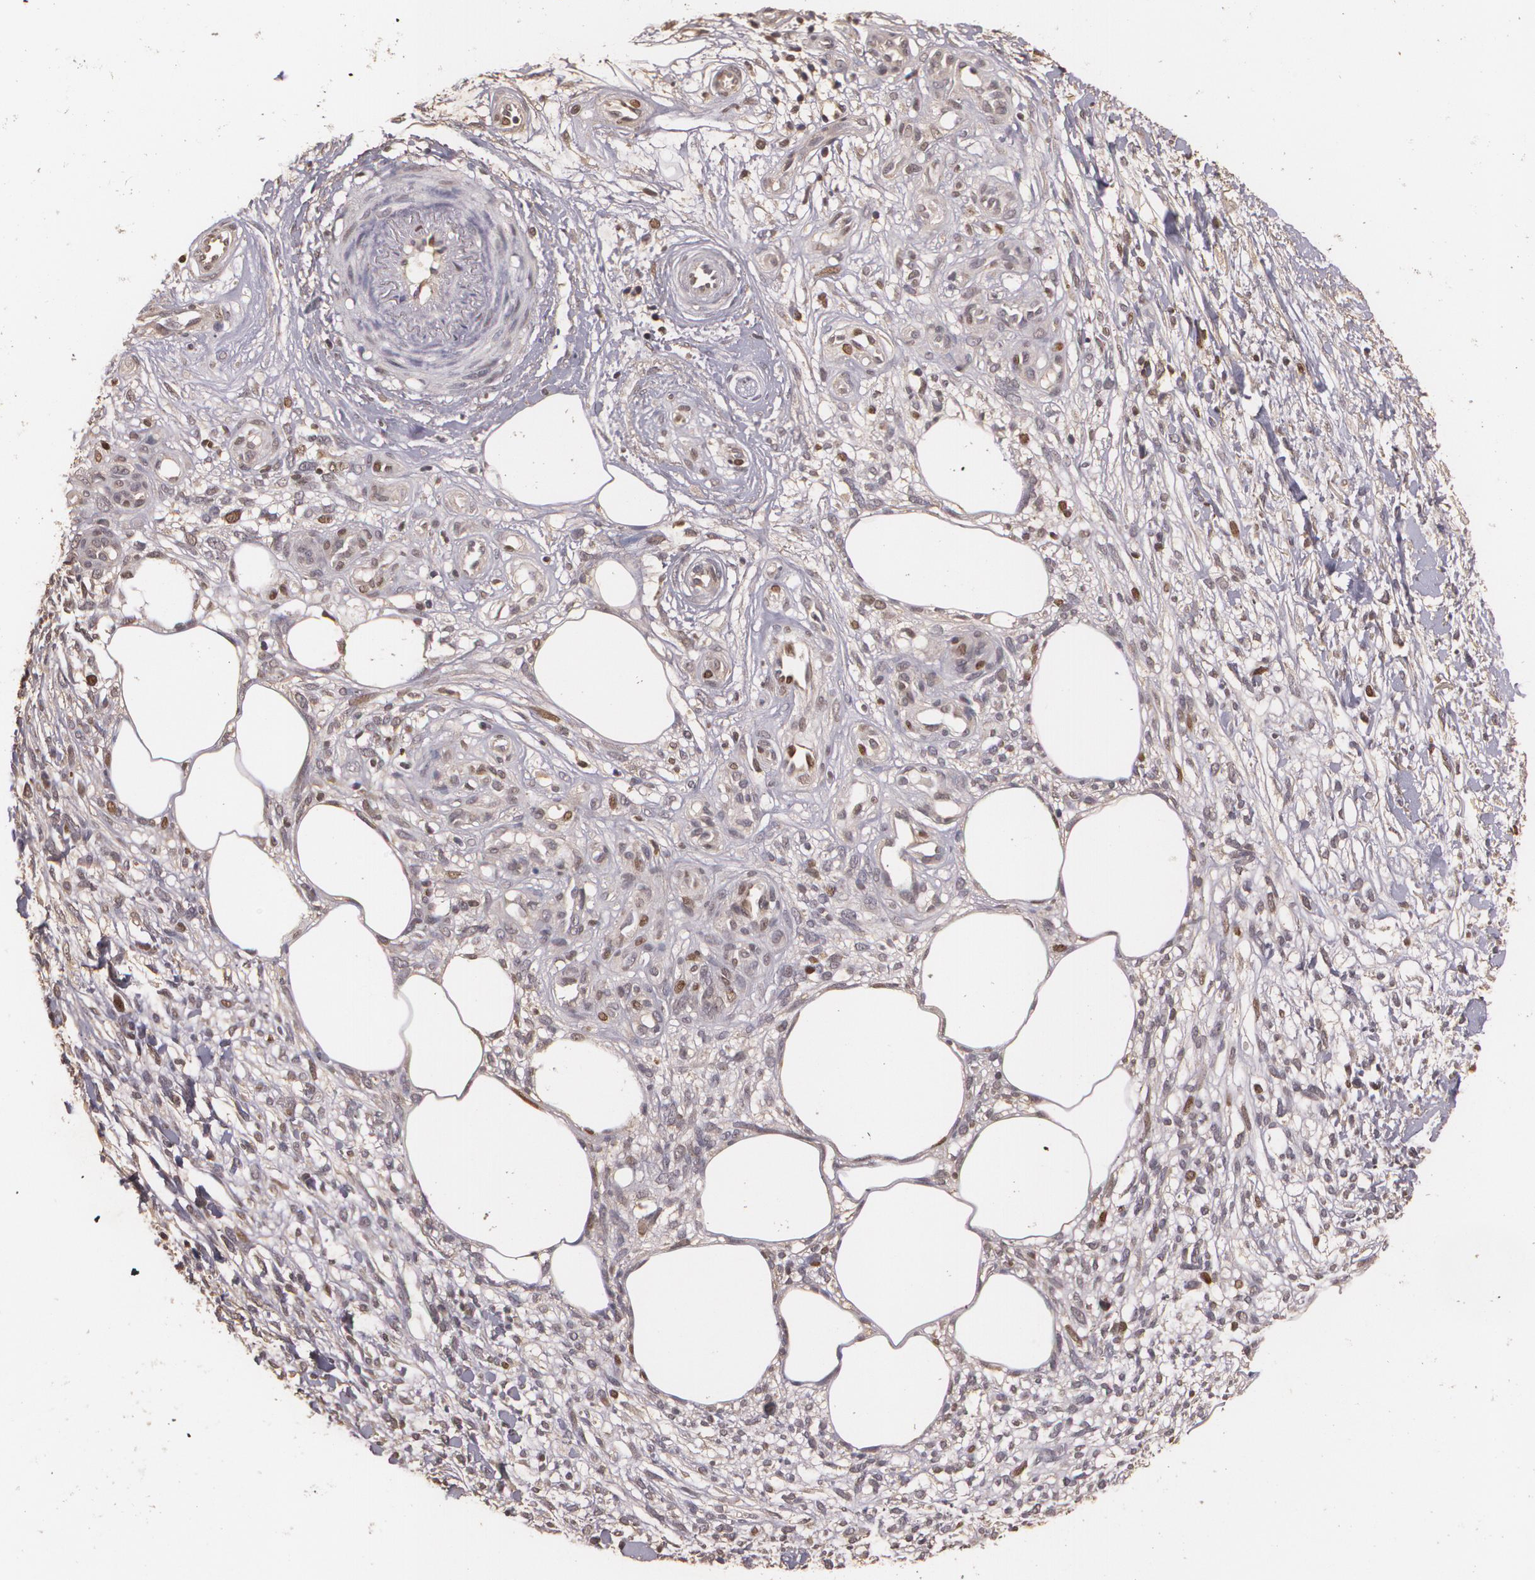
{"staining": {"intensity": "moderate", "quantity": ">75%", "location": "nuclear"}, "tissue": "melanoma", "cell_type": "Tumor cells", "image_type": "cancer", "snomed": [{"axis": "morphology", "description": "Malignant melanoma, NOS"}, {"axis": "topography", "description": "Skin"}], "caption": "High-power microscopy captured an immunohistochemistry image of melanoma, revealing moderate nuclear expression in about >75% of tumor cells.", "gene": "BRCA1", "patient": {"sex": "female", "age": 85}}